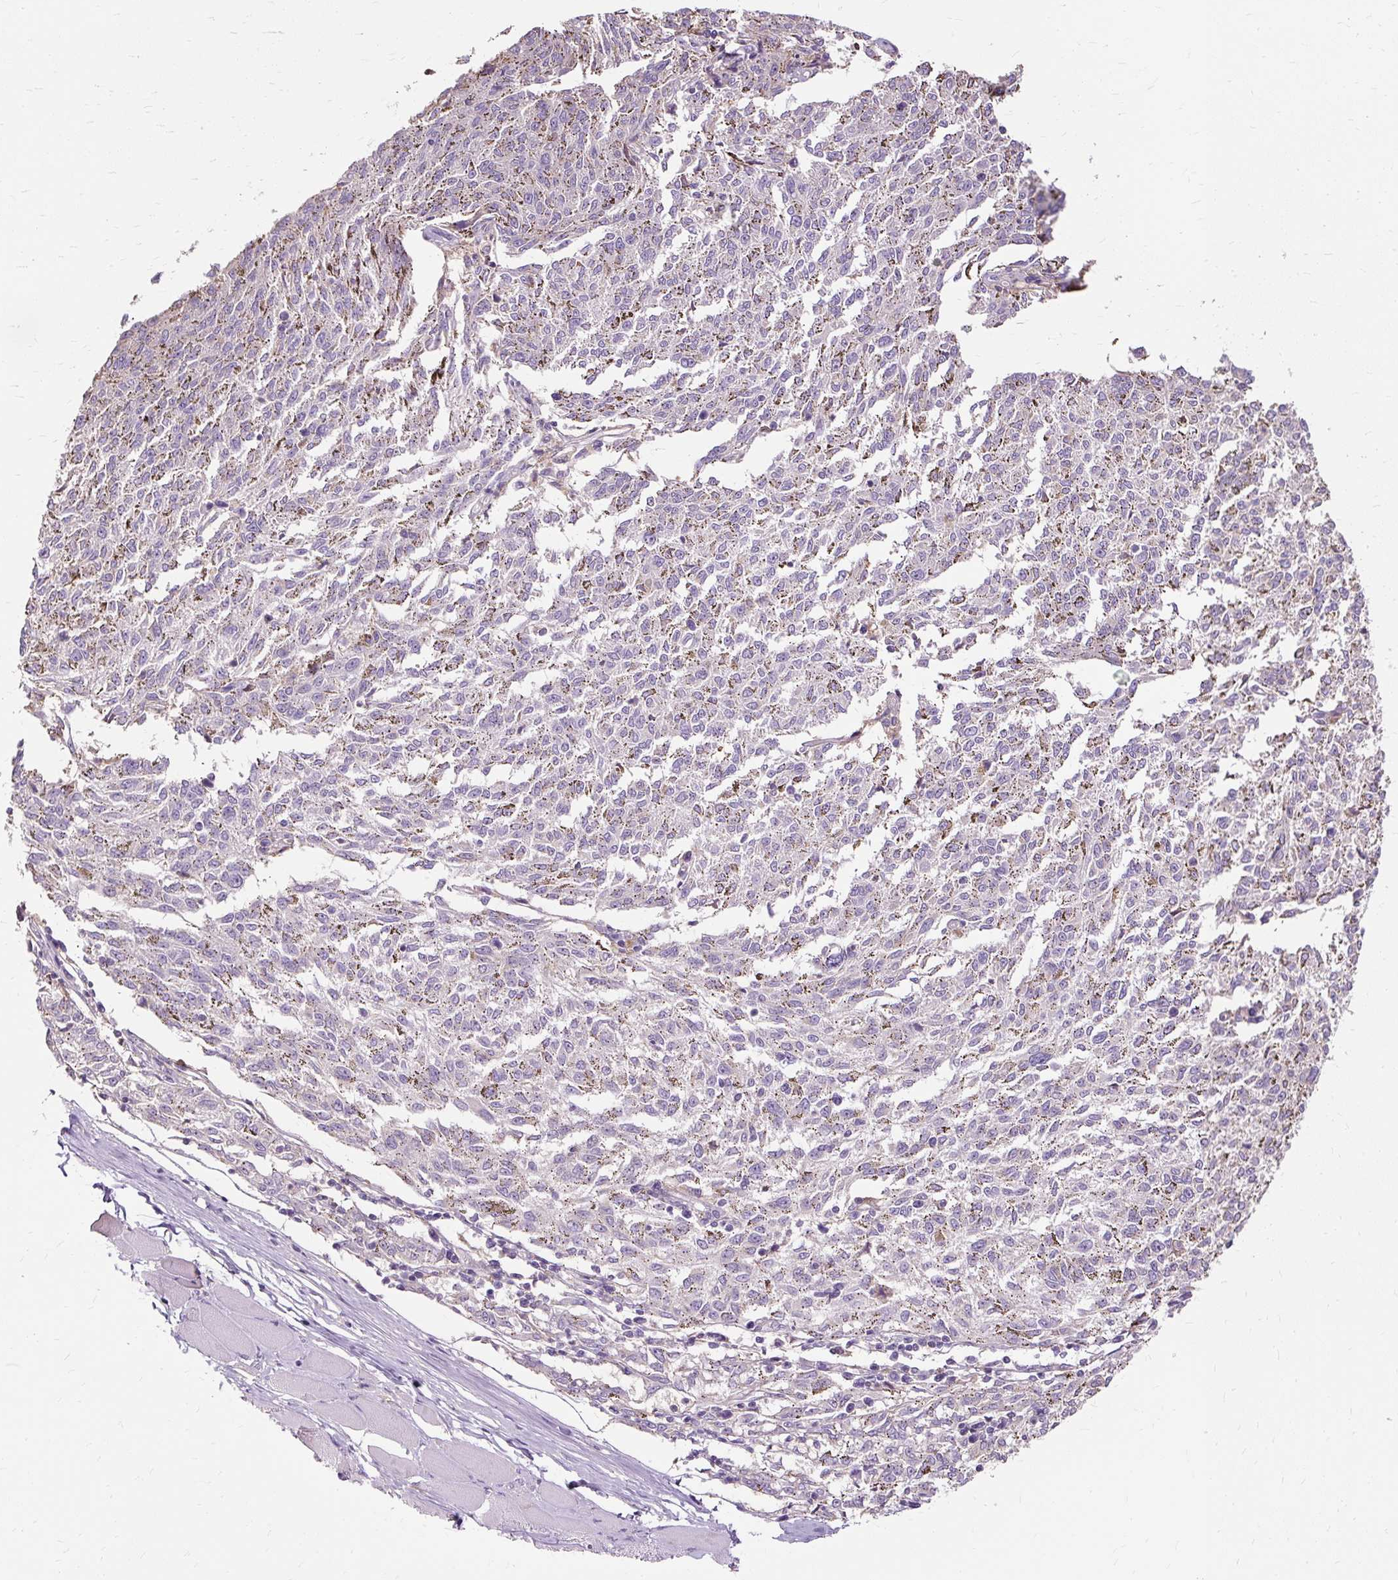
{"staining": {"intensity": "negative", "quantity": "none", "location": "none"}, "tissue": "melanoma", "cell_type": "Tumor cells", "image_type": "cancer", "snomed": [{"axis": "morphology", "description": "Malignant melanoma, NOS"}, {"axis": "topography", "description": "Skin"}], "caption": "High power microscopy micrograph of an IHC histopathology image of melanoma, revealing no significant positivity in tumor cells.", "gene": "TSPAN8", "patient": {"sex": "female", "age": 72}}